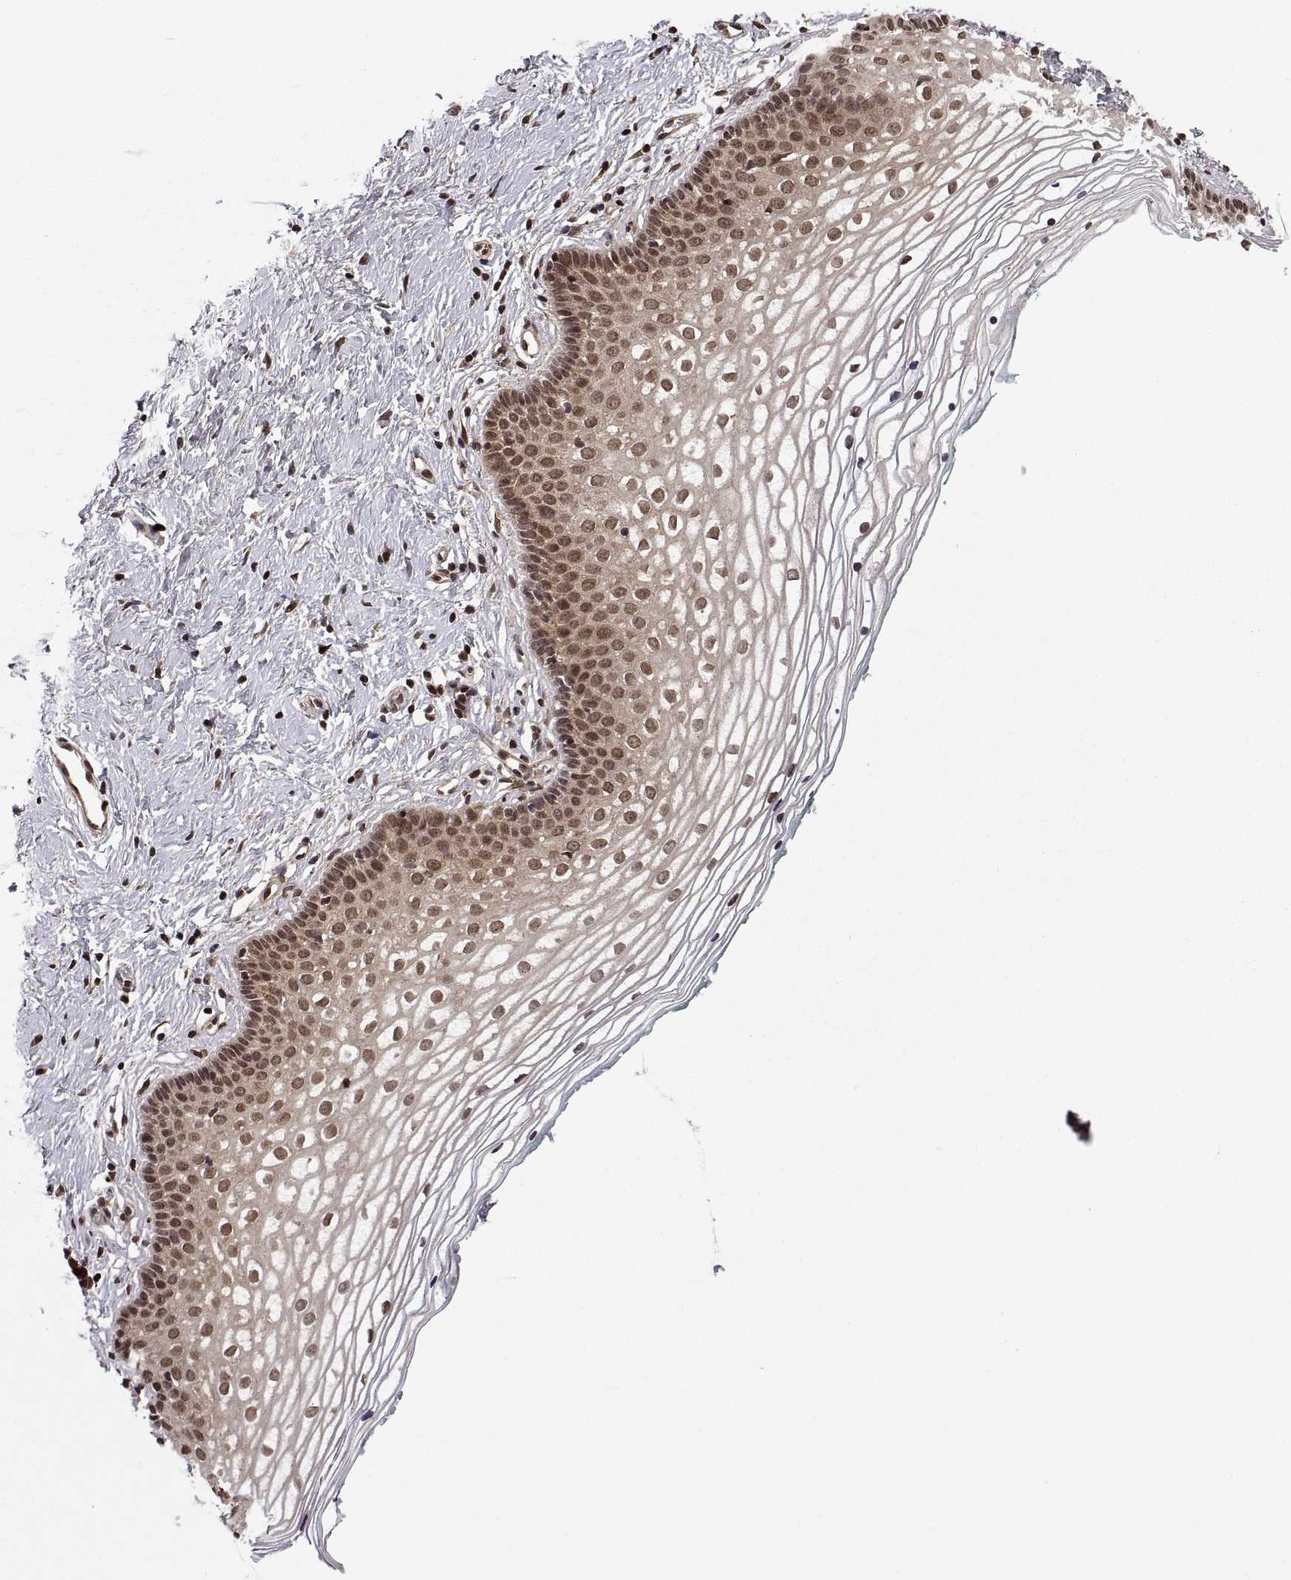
{"staining": {"intensity": "moderate", "quantity": ">75%", "location": "nuclear"}, "tissue": "vagina", "cell_type": "Squamous epithelial cells", "image_type": "normal", "snomed": [{"axis": "morphology", "description": "Normal tissue, NOS"}, {"axis": "topography", "description": "Vagina"}], "caption": "Protein expression analysis of unremarkable human vagina reveals moderate nuclear expression in approximately >75% of squamous epithelial cells. (DAB (3,3'-diaminobenzidine) = brown stain, brightfield microscopy at high magnification).", "gene": "ZNRF2", "patient": {"sex": "female", "age": 36}}